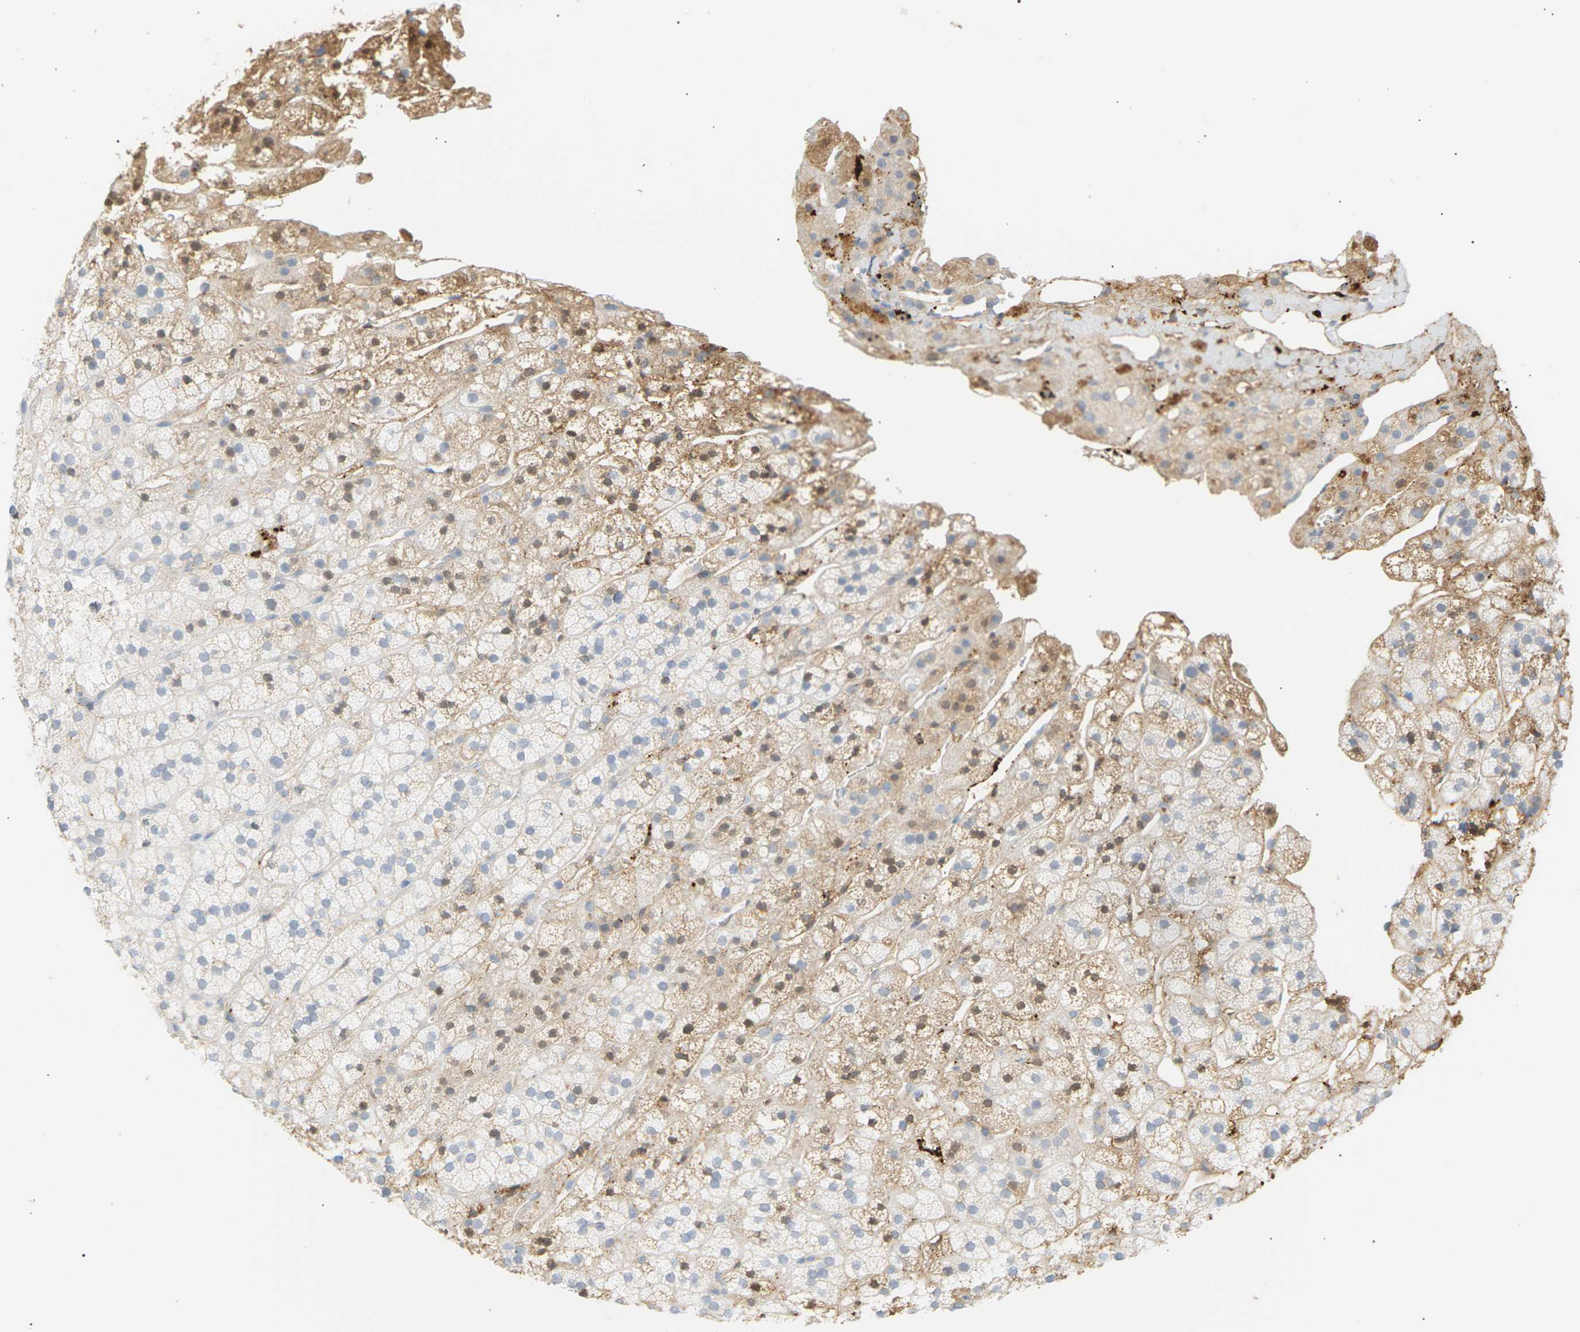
{"staining": {"intensity": "weak", "quantity": "25%-75%", "location": "cytoplasmic/membranous"}, "tissue": "adrenal gland", "cell_type": "Glandular cells", "image_type": "normal", "snomed": [{"axis": "morphology", "description": "Normal tissue, NOS"}, {"axis": "topography", "description": "Adrenal gland"}], "caption": "A high-resolution micrograph shows immunohistochemistry (IHC) staining of benign adrenal gland, which displays weak cytoplasmic/membranous staining in about 25%-75% of glandular cells. Using DAB (brown) and hematoxylin (blue) stains, captured at high magnification using brightfield microscopy.", "gene": "IGLC3", "patient": {"sex": "male", "age": 56}}